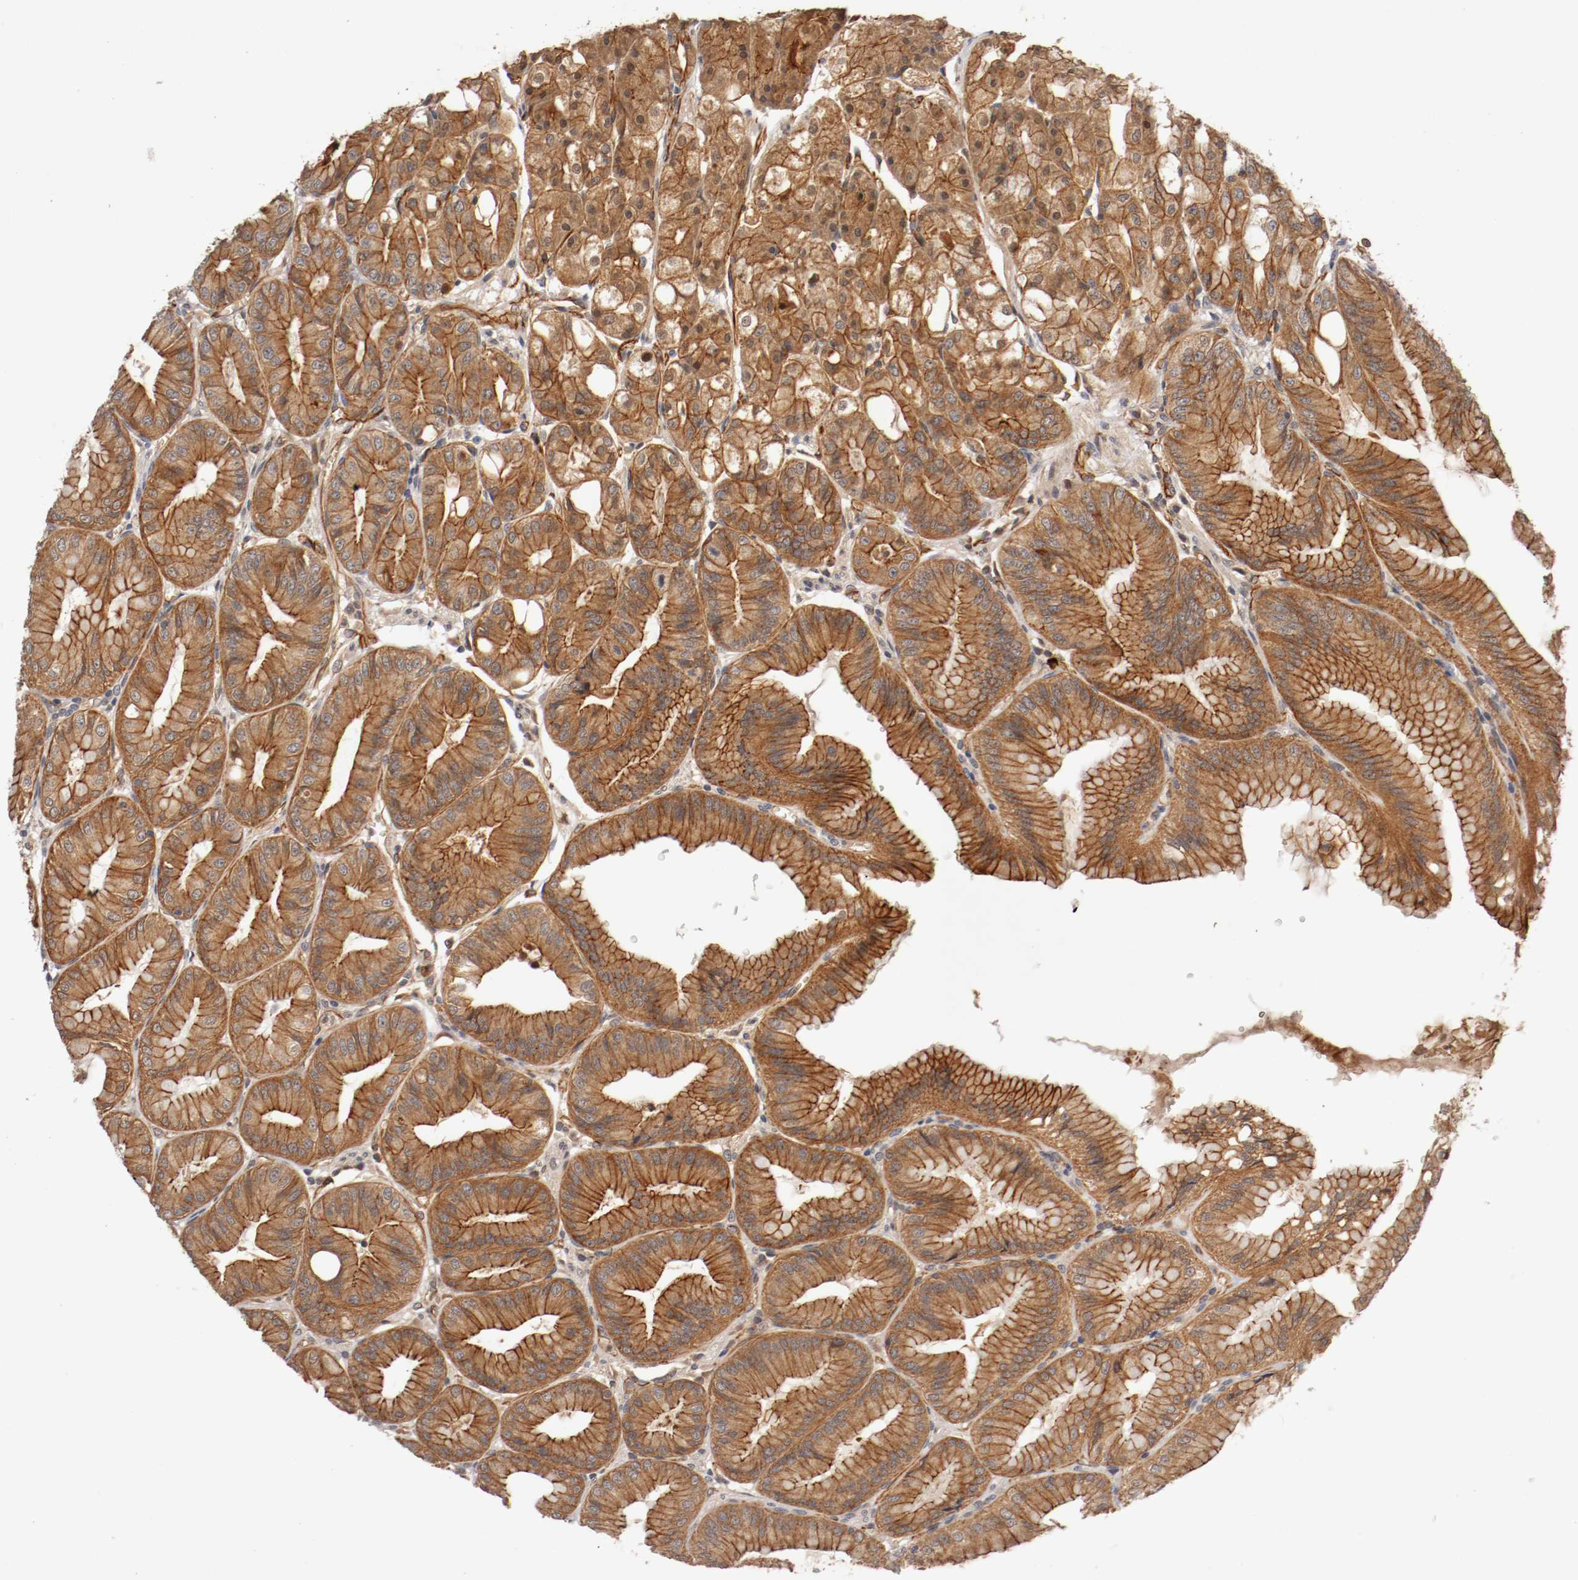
{"staining": {"intensity": "strong", "quantity": ">75%", "location": "cytoplasmic/membranous"}, "tissue": "stomach", "cell_type": "Glandular cells", "image_type": "normal", "snomed": [{"axis": "morphology", "description": "Normal tissue, NOS"}, {"axis": "topography", "description": "Stomach, lower"}], "caption": "Immunohistochemistry of normal stomach displays high levels of strong cytoplasmic/membranous staining in about >75% of glandular cells.", "gene": "TYK2", "patient": {"sex": "male", "age": 71}}